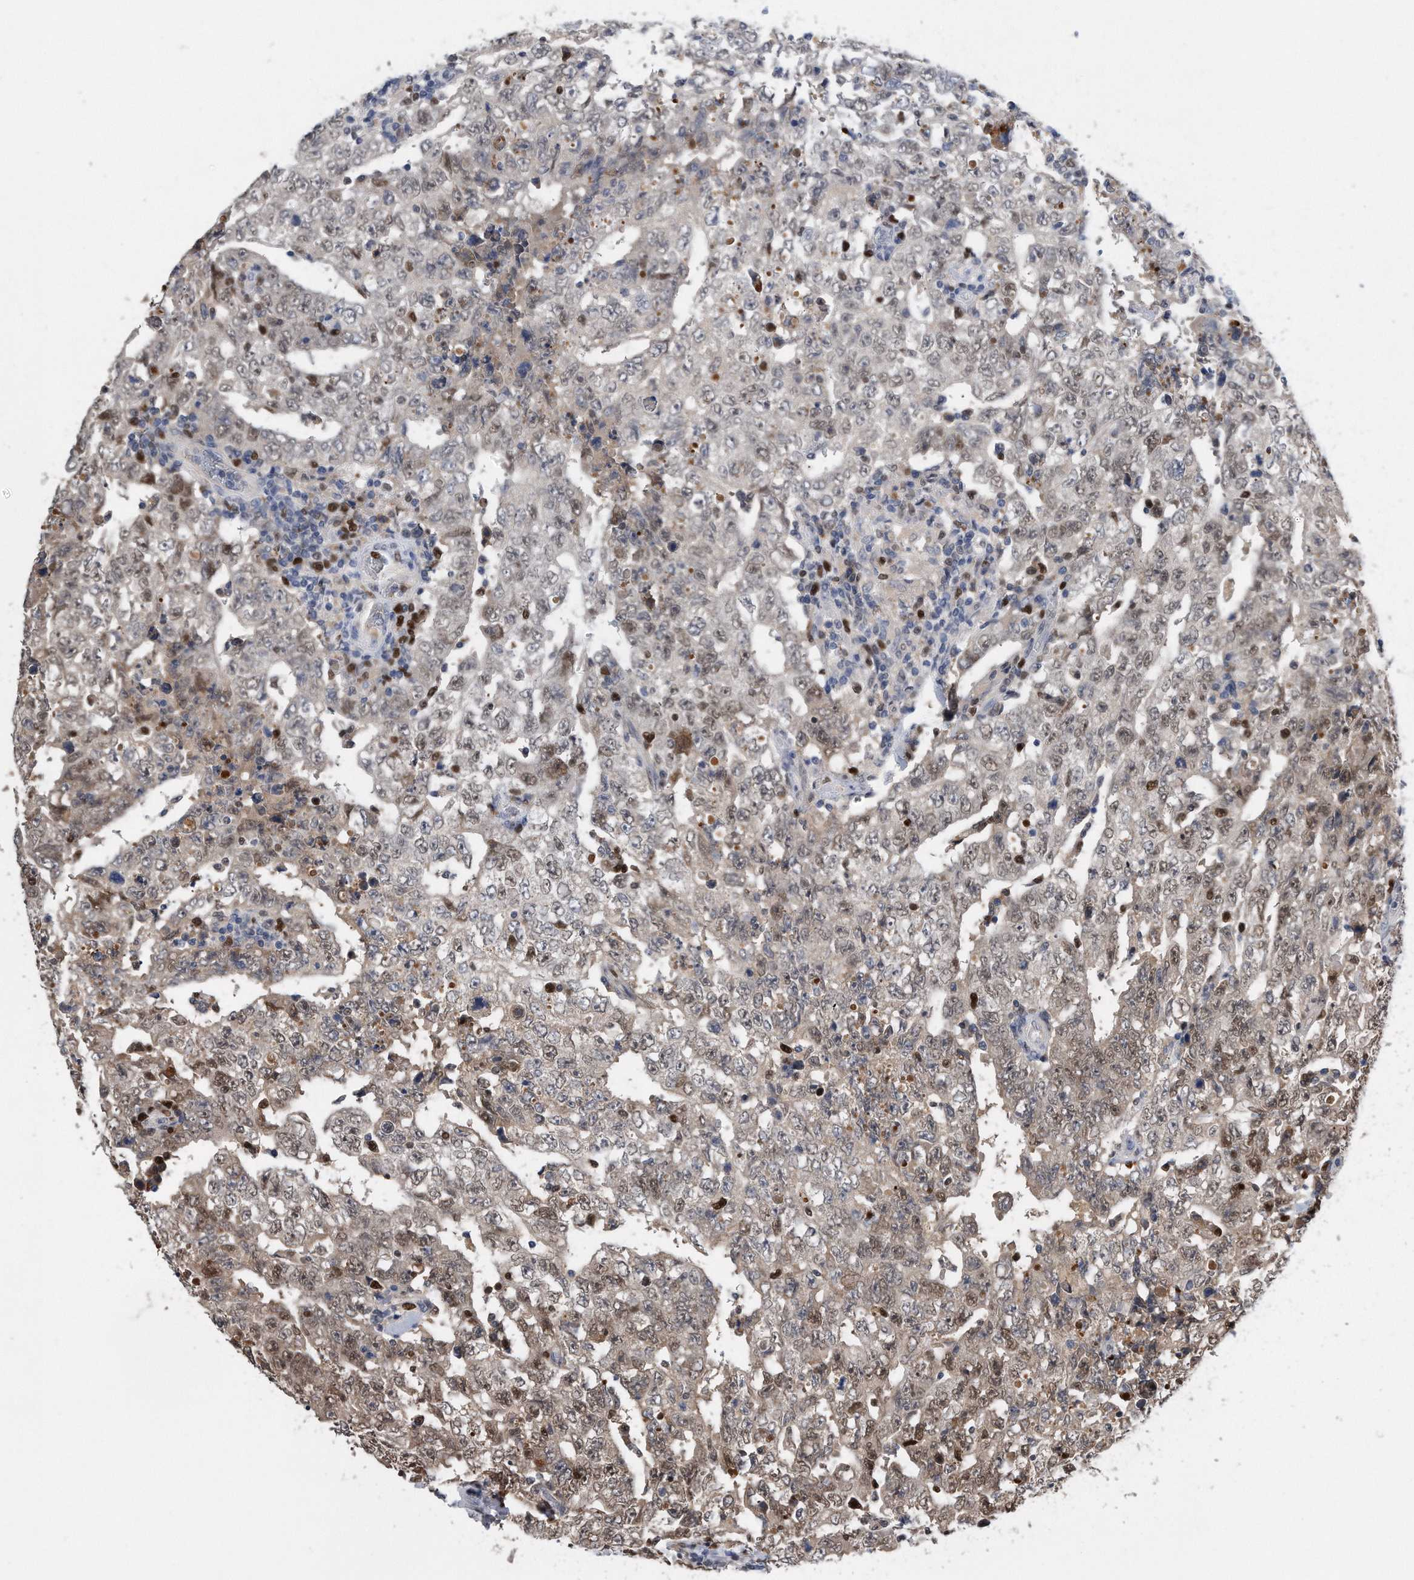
{"staining": {"intensity": "moderate", "quantity": "<25%", "location": "nuclear"}, "tissue": "testis cancer", "cell_type": "Tumor cells", "image_type": "cancer", "snomed": [{"axis": "morphology", "description": "Carcinoma, Embryonal, NOS"}, {"axis": "topography", "description": "Testis"}], "caption": "Embryonal carcinoma (testis) stained with IHC shows moderate nuclear positivity in approximately <25% of tumor cells. (Stains: DAB (3,3'-diaminobenzidine) in brown, nuclei in blue, Microscopy: brightfield microscopy at high magnification).", "gene": "PCNA", "patient": {"sex": "male", "age": 26}}